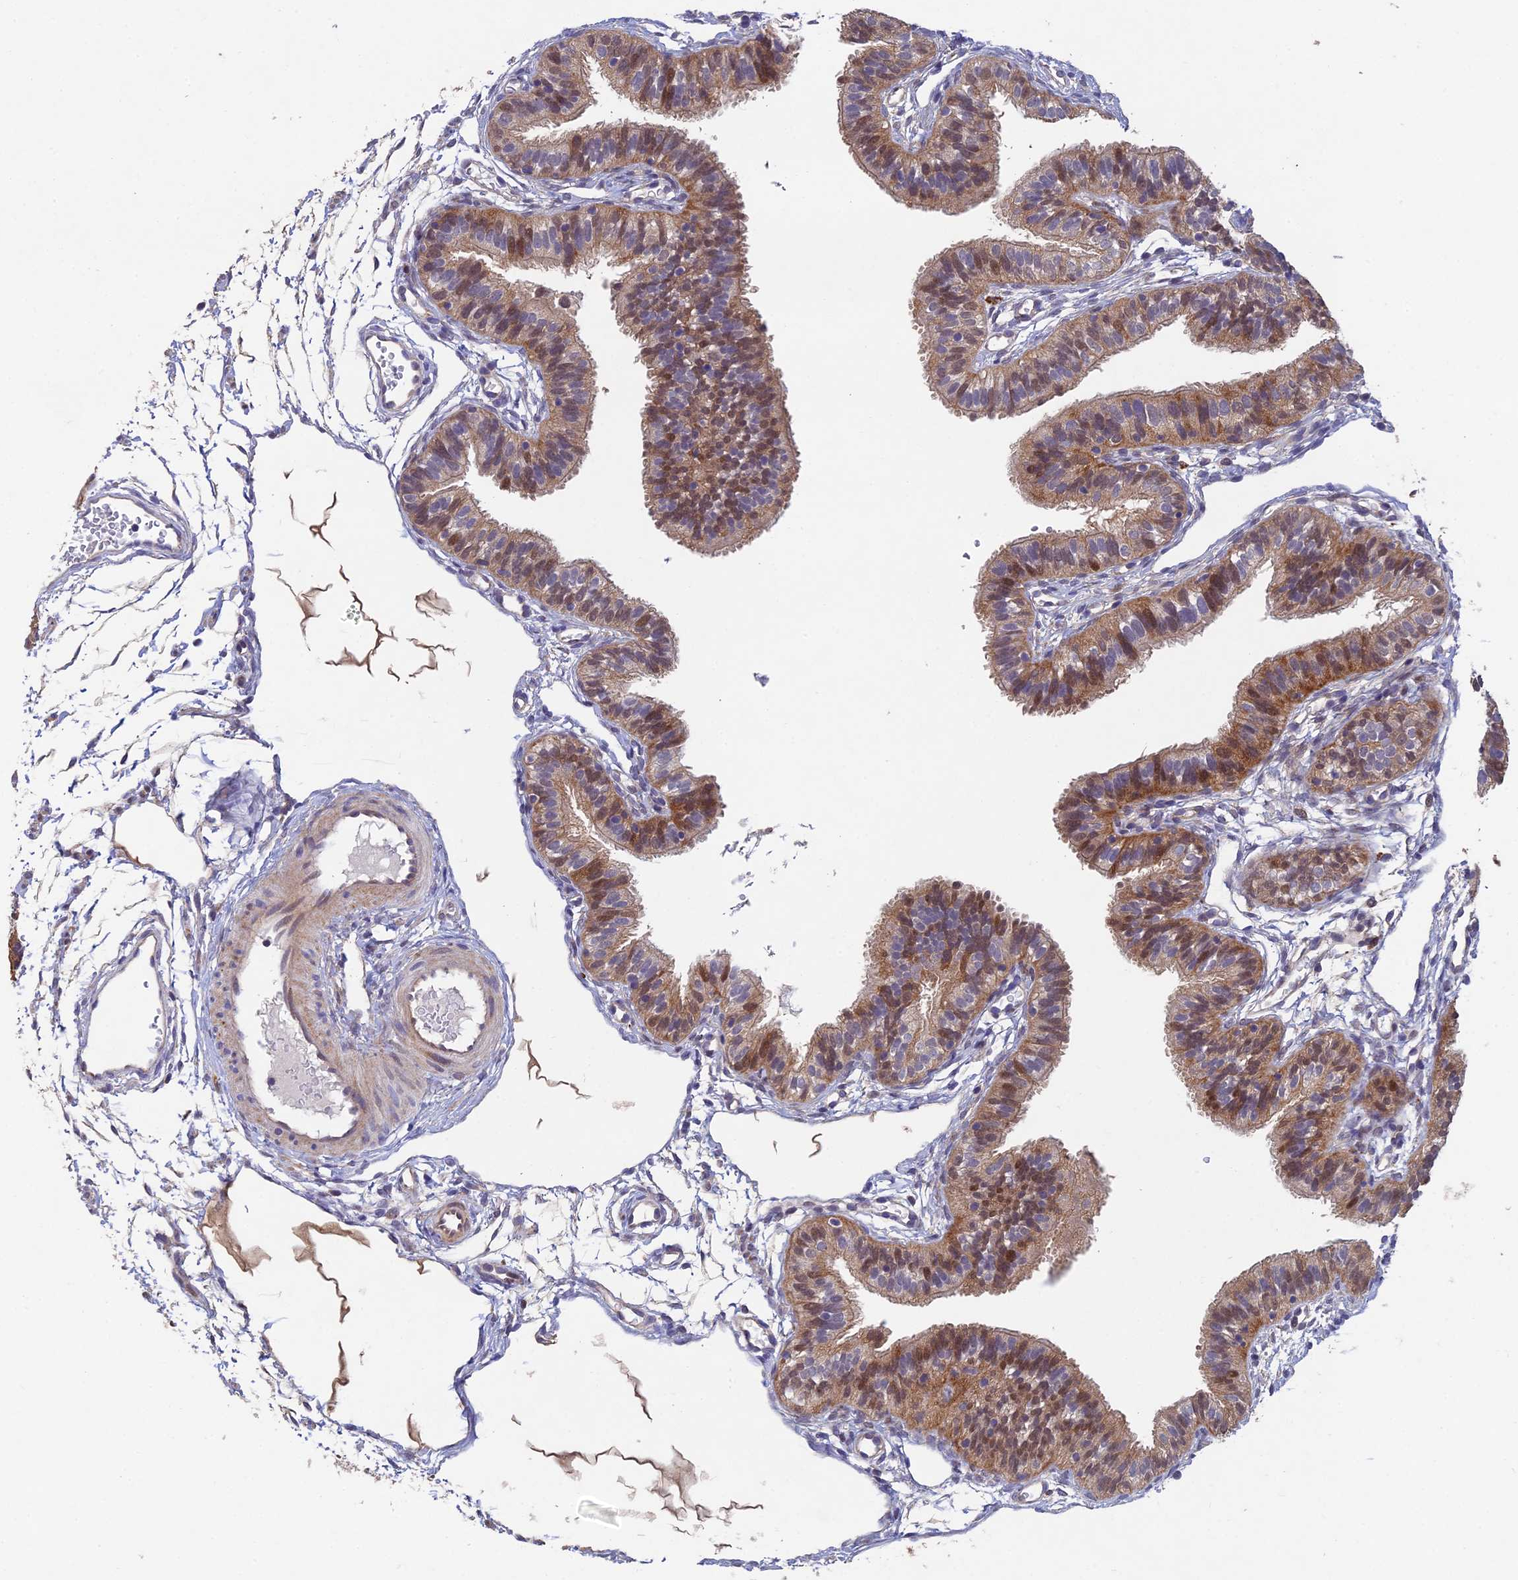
{"staining": {"intensity": "moderate", "quantity": "25%-75%", "location": "cytoplasmic/membranous,nuclear"}, "tissue": "fallopian tube", "cell_type": "Glandular cells", "image_type": "normal", "snomed": [{"axis": "morphology", "description": "Normal tissue, NOS"}, {"axis": "topography", "description": "Fallopian tube"}], "caption": "Human fallopian tube stained with a brown dye demonstrates moderate cytoplasmic/membranous,nuclear positive expression in about 25%-75% of glandular cells.", "gene": "NSMCE1", "patient": {"sex": "female", "age": 35}}